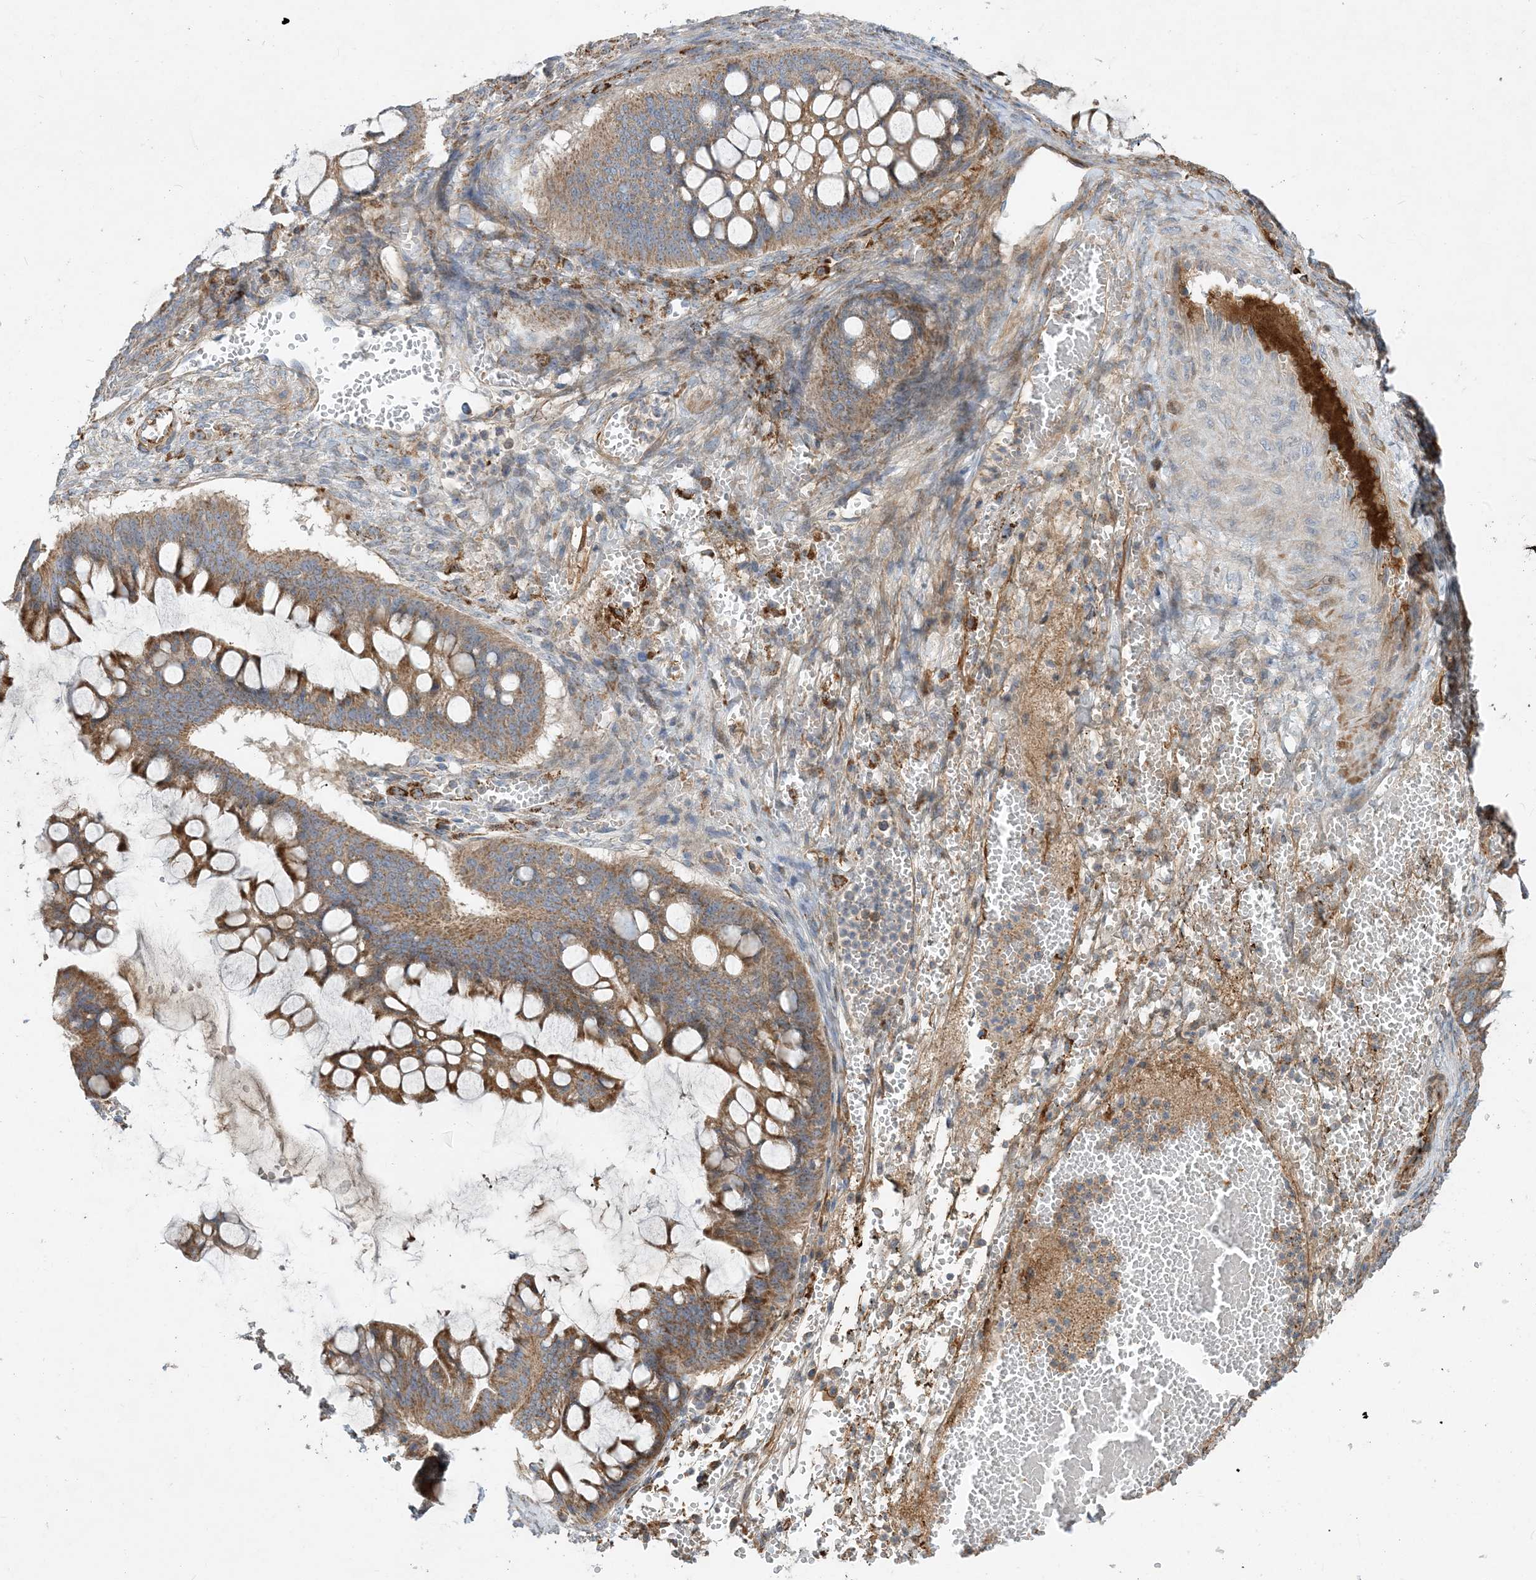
{"staining": {"intensity": "moderate", "quantity": ">75%", "location": "cytoplasmic/membranous"}, "tissue": "ovarian cancer", "cell_type": "Tumor cells", "image_type": "cancer", "snomed": [{"axis": "morphology", "description": "Cystadenocarcinoma, mucinous, NOS"}, {"axis": "topography", "description": "Ovary"}], "caption": "Human ovarian cancer (mucinous cystadenocarcinoma) stained with a protein marker exhibits moderate staining in tumor cells.", "gene": "ECHDC1", "patient": {"sex": "female", "age": 73}}